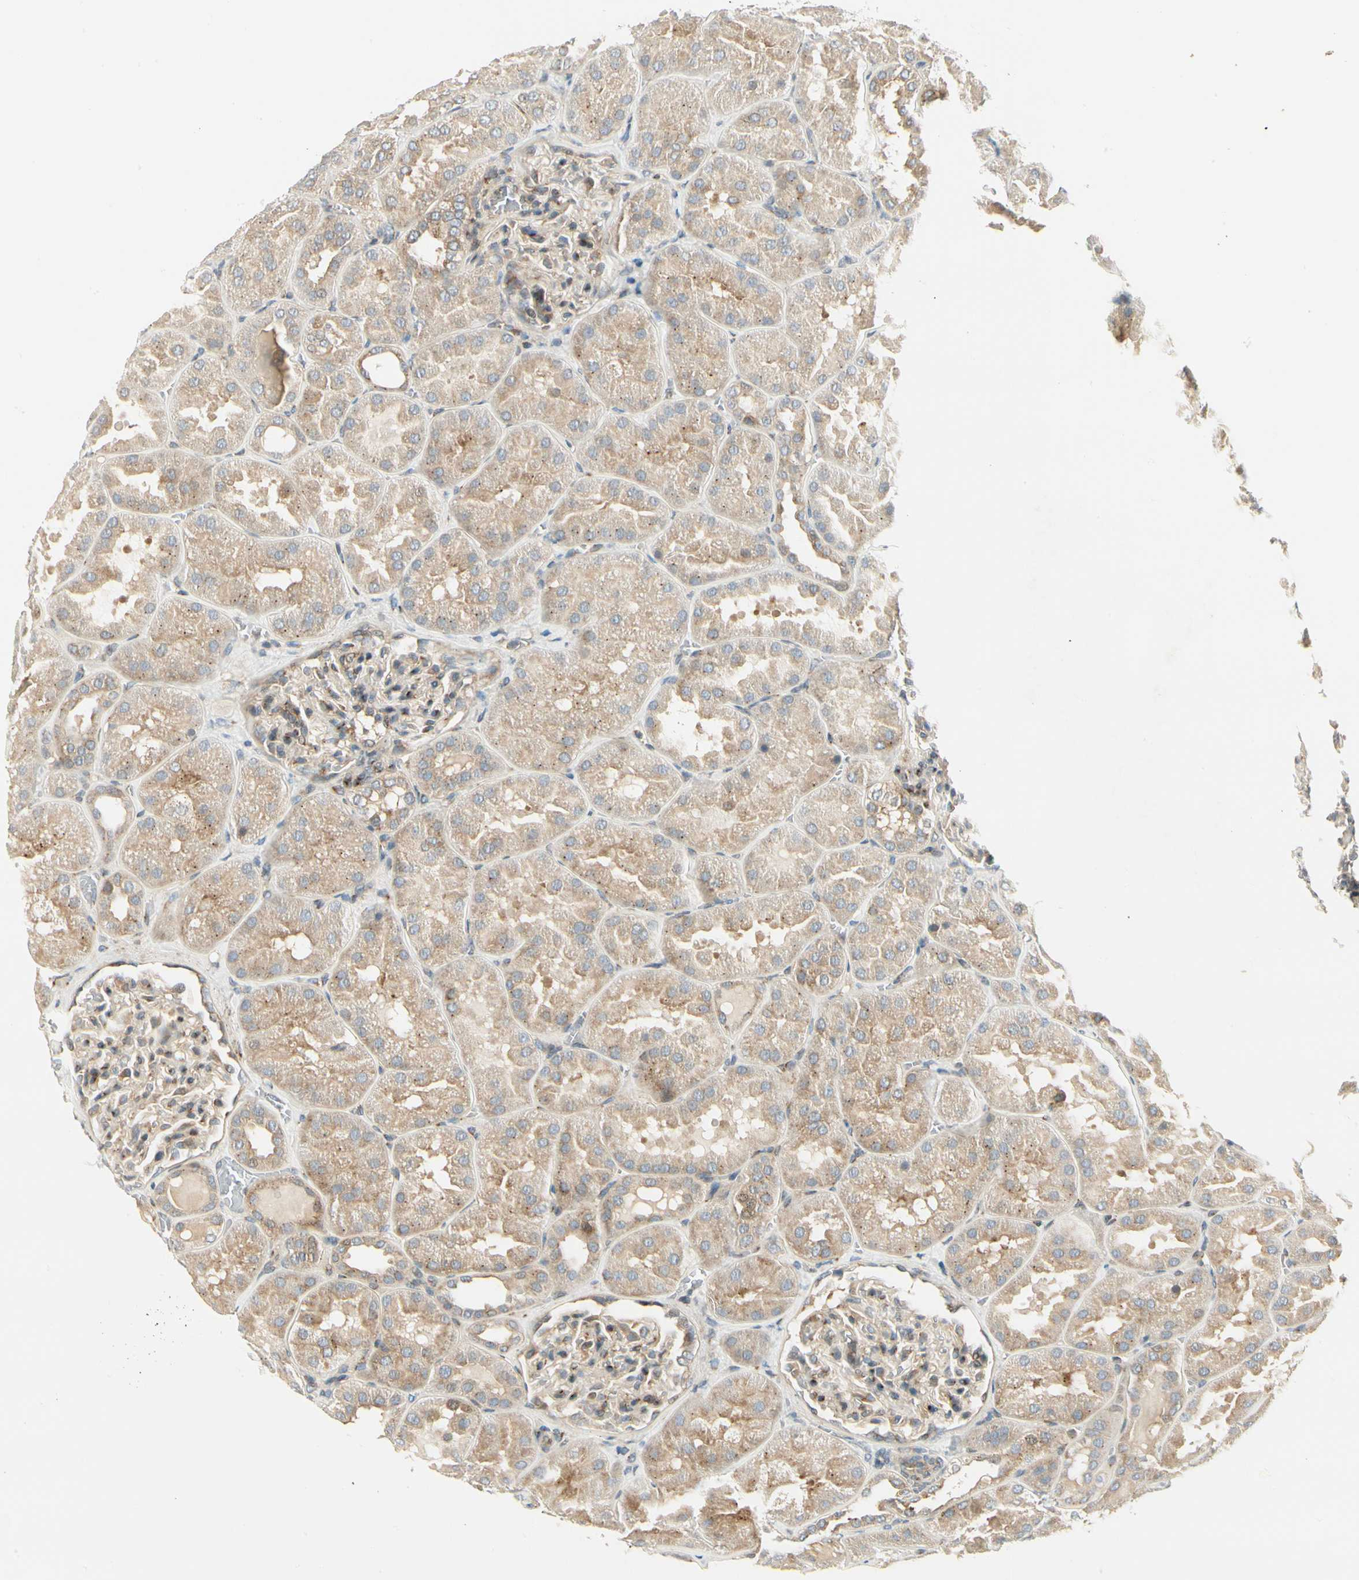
{"staining": {"intensity": "weak", "quantity": ">75%", "location": "cytoplasmic/membranous"}, "tissue": "kidney", "cell_type": "Cells in glomeruli", "image_type": "normal", "snomed": [{"axis": "morphology", "description": "Normal tissue, NOS"}, {"axis": "topography", "description": "Kidney"}], "caption": "High-magnification brightfield microscopy of benign kidney stained with DAB (3,3'-diaminobenzidine) (brown) and counterstained with hematoxylin (blue). cells in glomeruli exhibit weak cytoplasmic/membranous positivity is seen in approximately>75% of cells.", "gene": "MANSC1", "patient": {"sex": "male", "age": 28}}